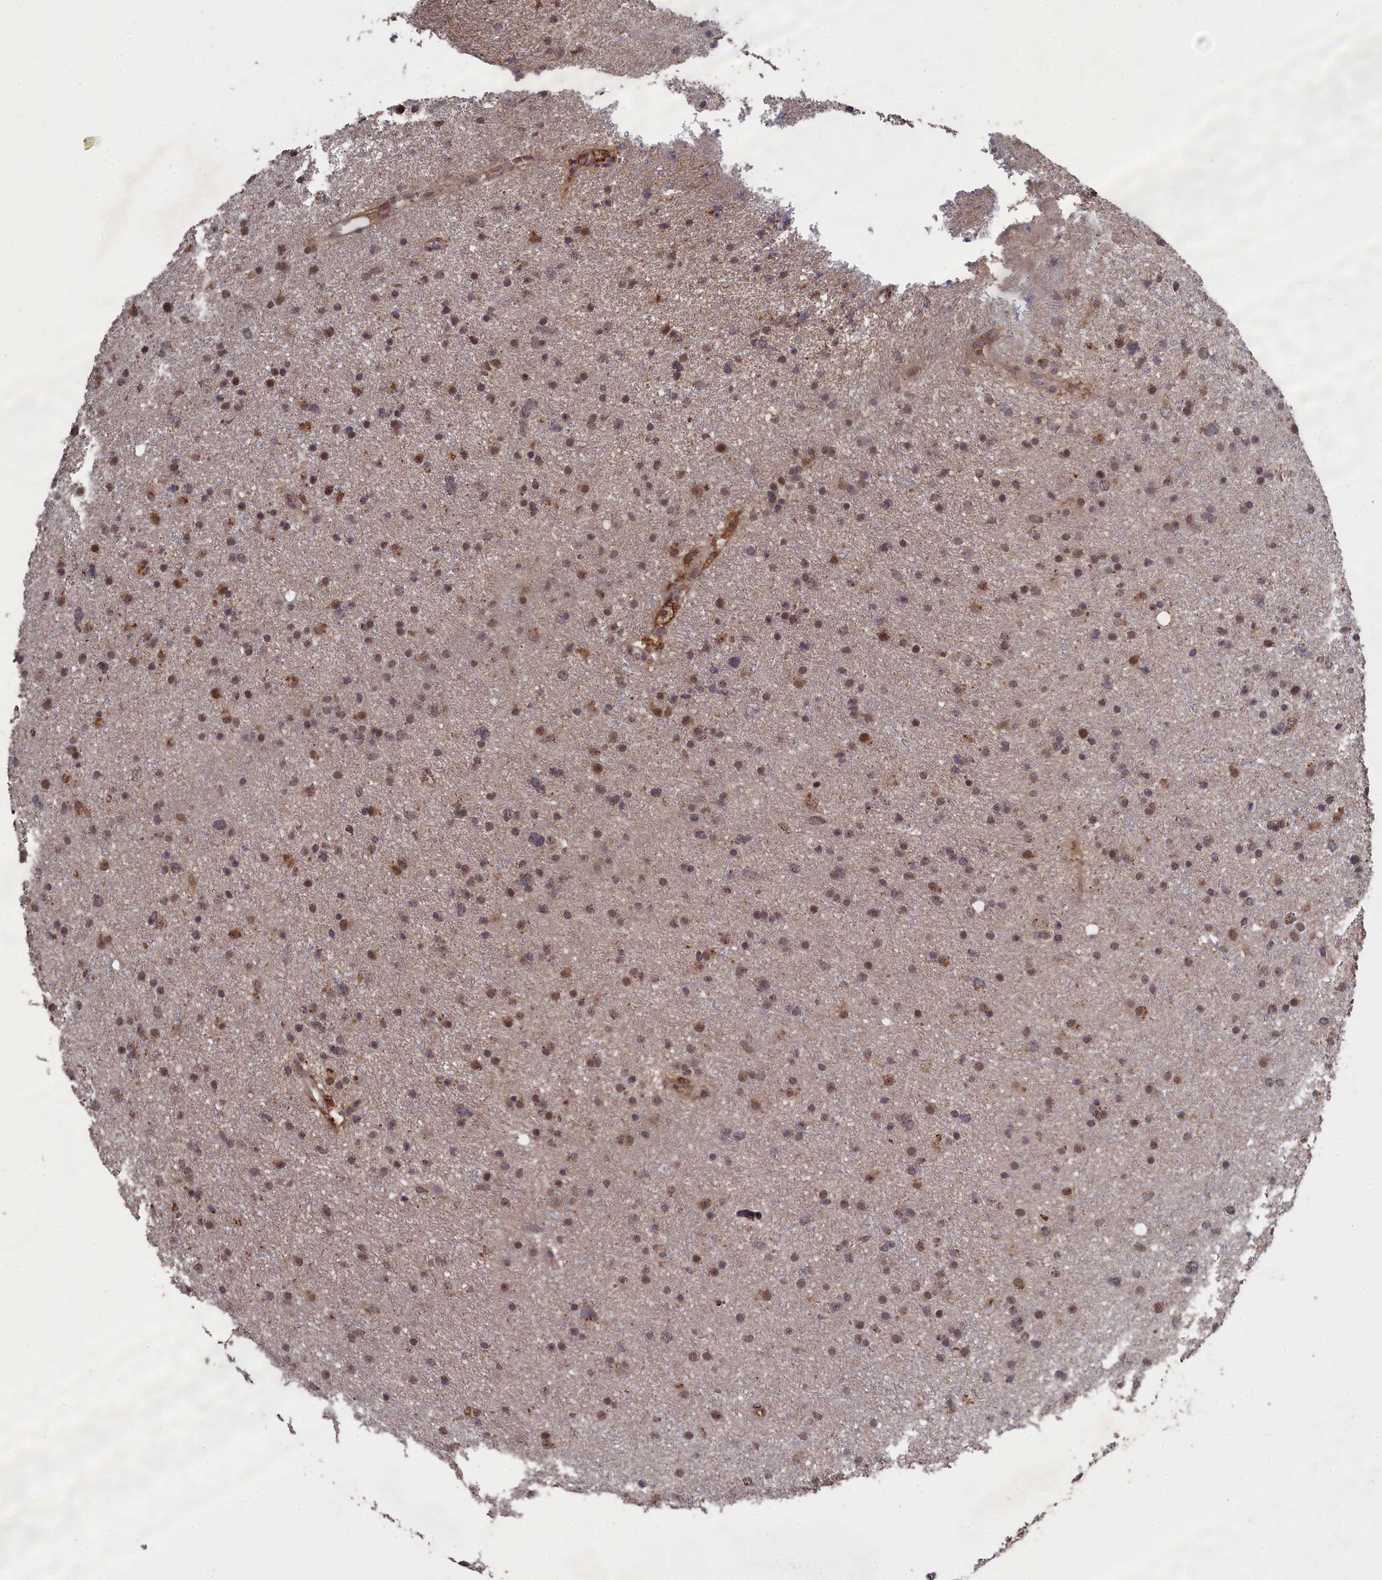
{"staining": {"intensity": "moderate", "quantity": ">75%", "location": "nuclear"}, "tissue": "glioma", "cell_type": "Tumor cells", "image_type": "cancer", "snomed": [{"axis": "morphology", "description": "Glioma, malignant, Low grade"}, {"axis": "topography", "description": "Cerebral cortex"}], "caption": "An IHC photomicrograph of neoplastic tissue is shown. Protein staining in brown labels moderate nuclear positivity in malignant glioma (low-grade) within tumor cells. (DAB (3,3'-diaminobenzidine) = brown stain, brightfield microscopy at high magnification).", "gene": "CEACAM21", "patient": {"sex": "female", "age": 39}}